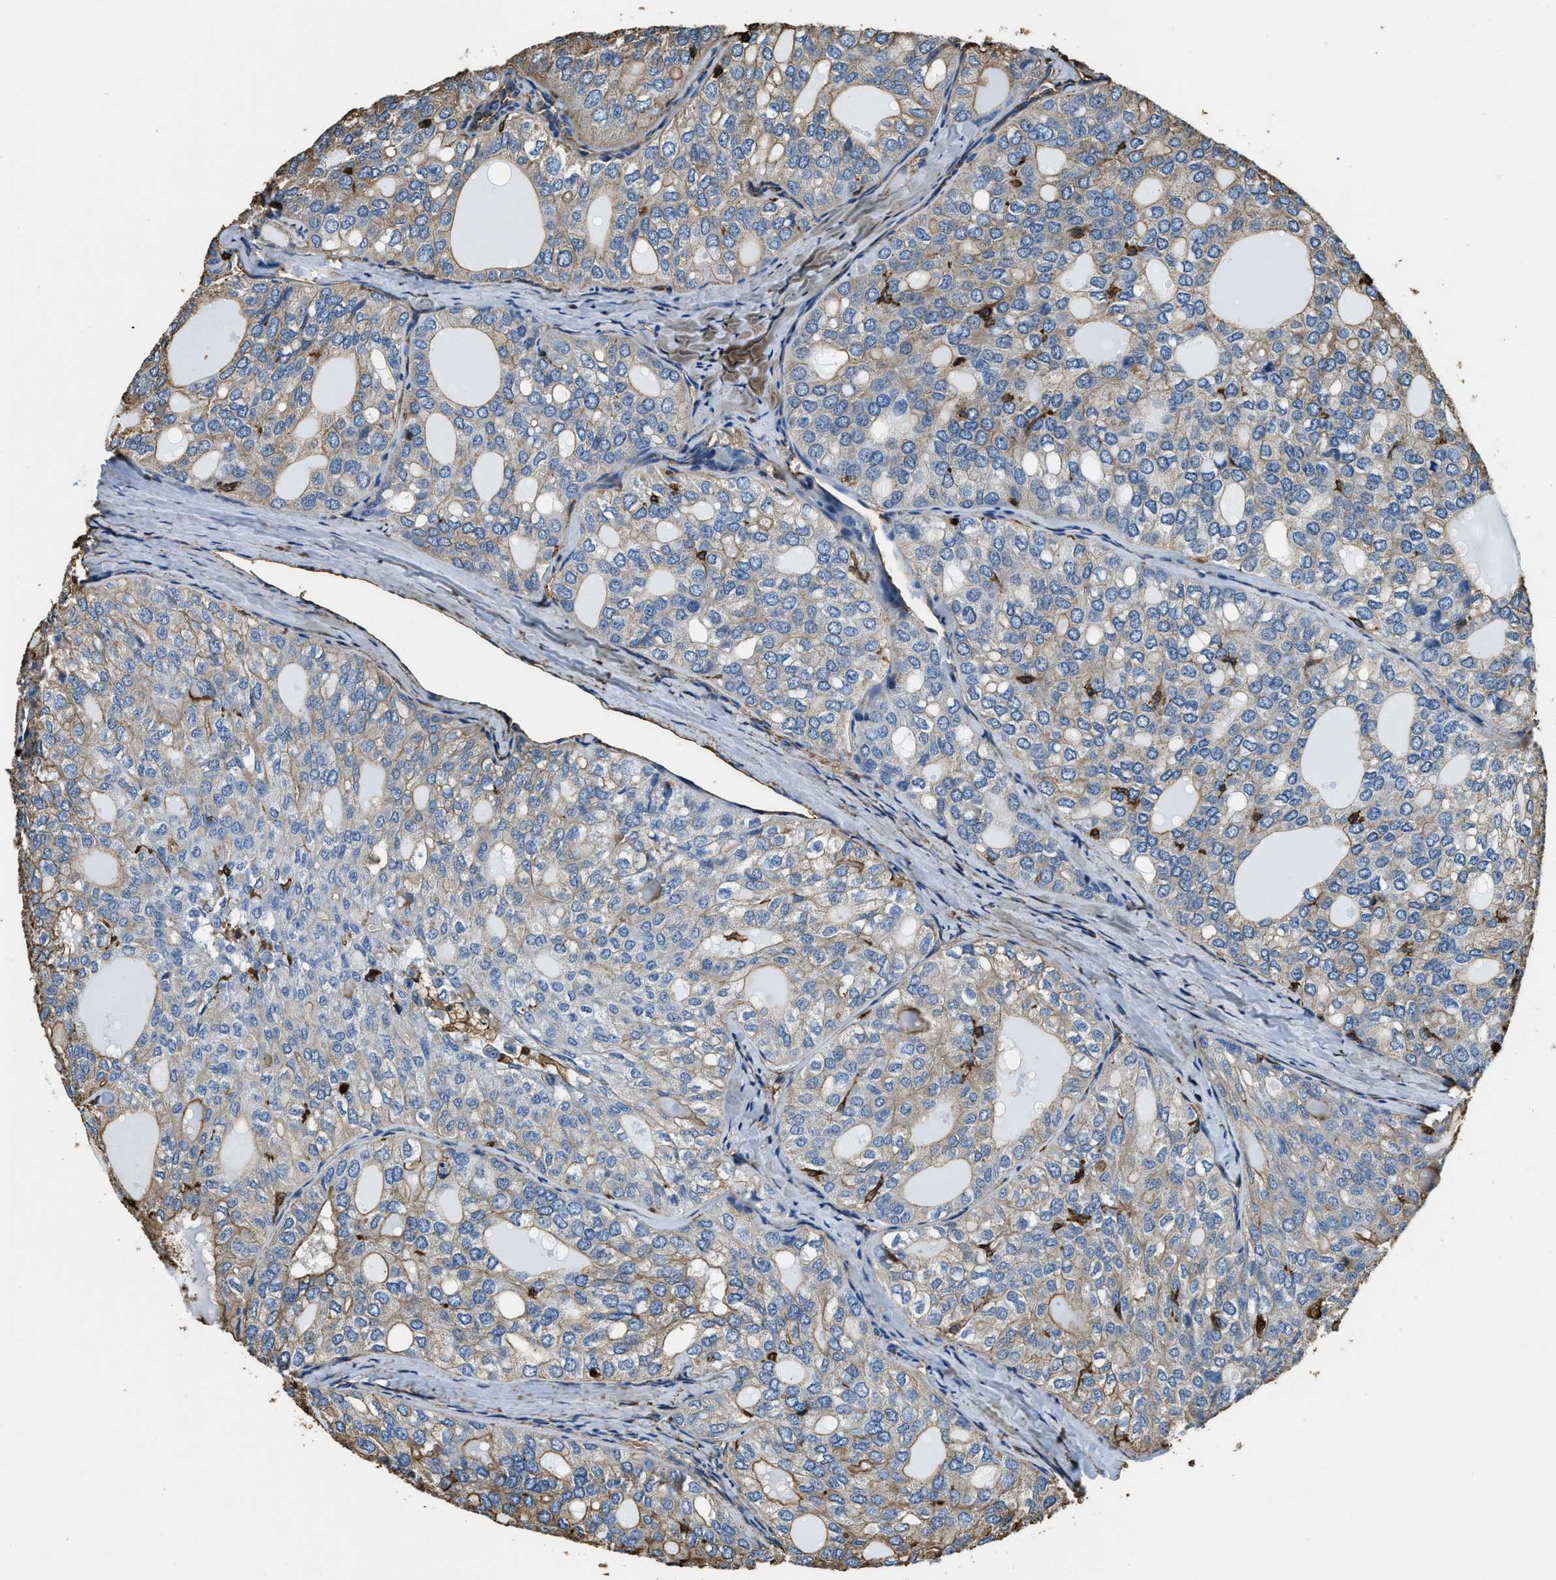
{"staining": {"intensity": "moderate", "quantity": "25%-75%", "location": "cytoplasmic/membranous"}, "tissue": "thyroid cancer", "cell_type": "Tumor cells", "image_type": "cancer", "snomed": [{"axis": "morphology", "description": "Follicular adenoma carcinoma, NOS"}, {"axis": "topography", "description": "Thyroid gland"}], "caption": "There is medium levels of moderate cytoplasmic/membranous expression in tumor cells of thyroid cancer (follicular adenoma carcinoma), as demonstrated by immunohistochemical staining (brown color).", "gene": "ACCS", "patient": {"sex": "male", "age": 75}}